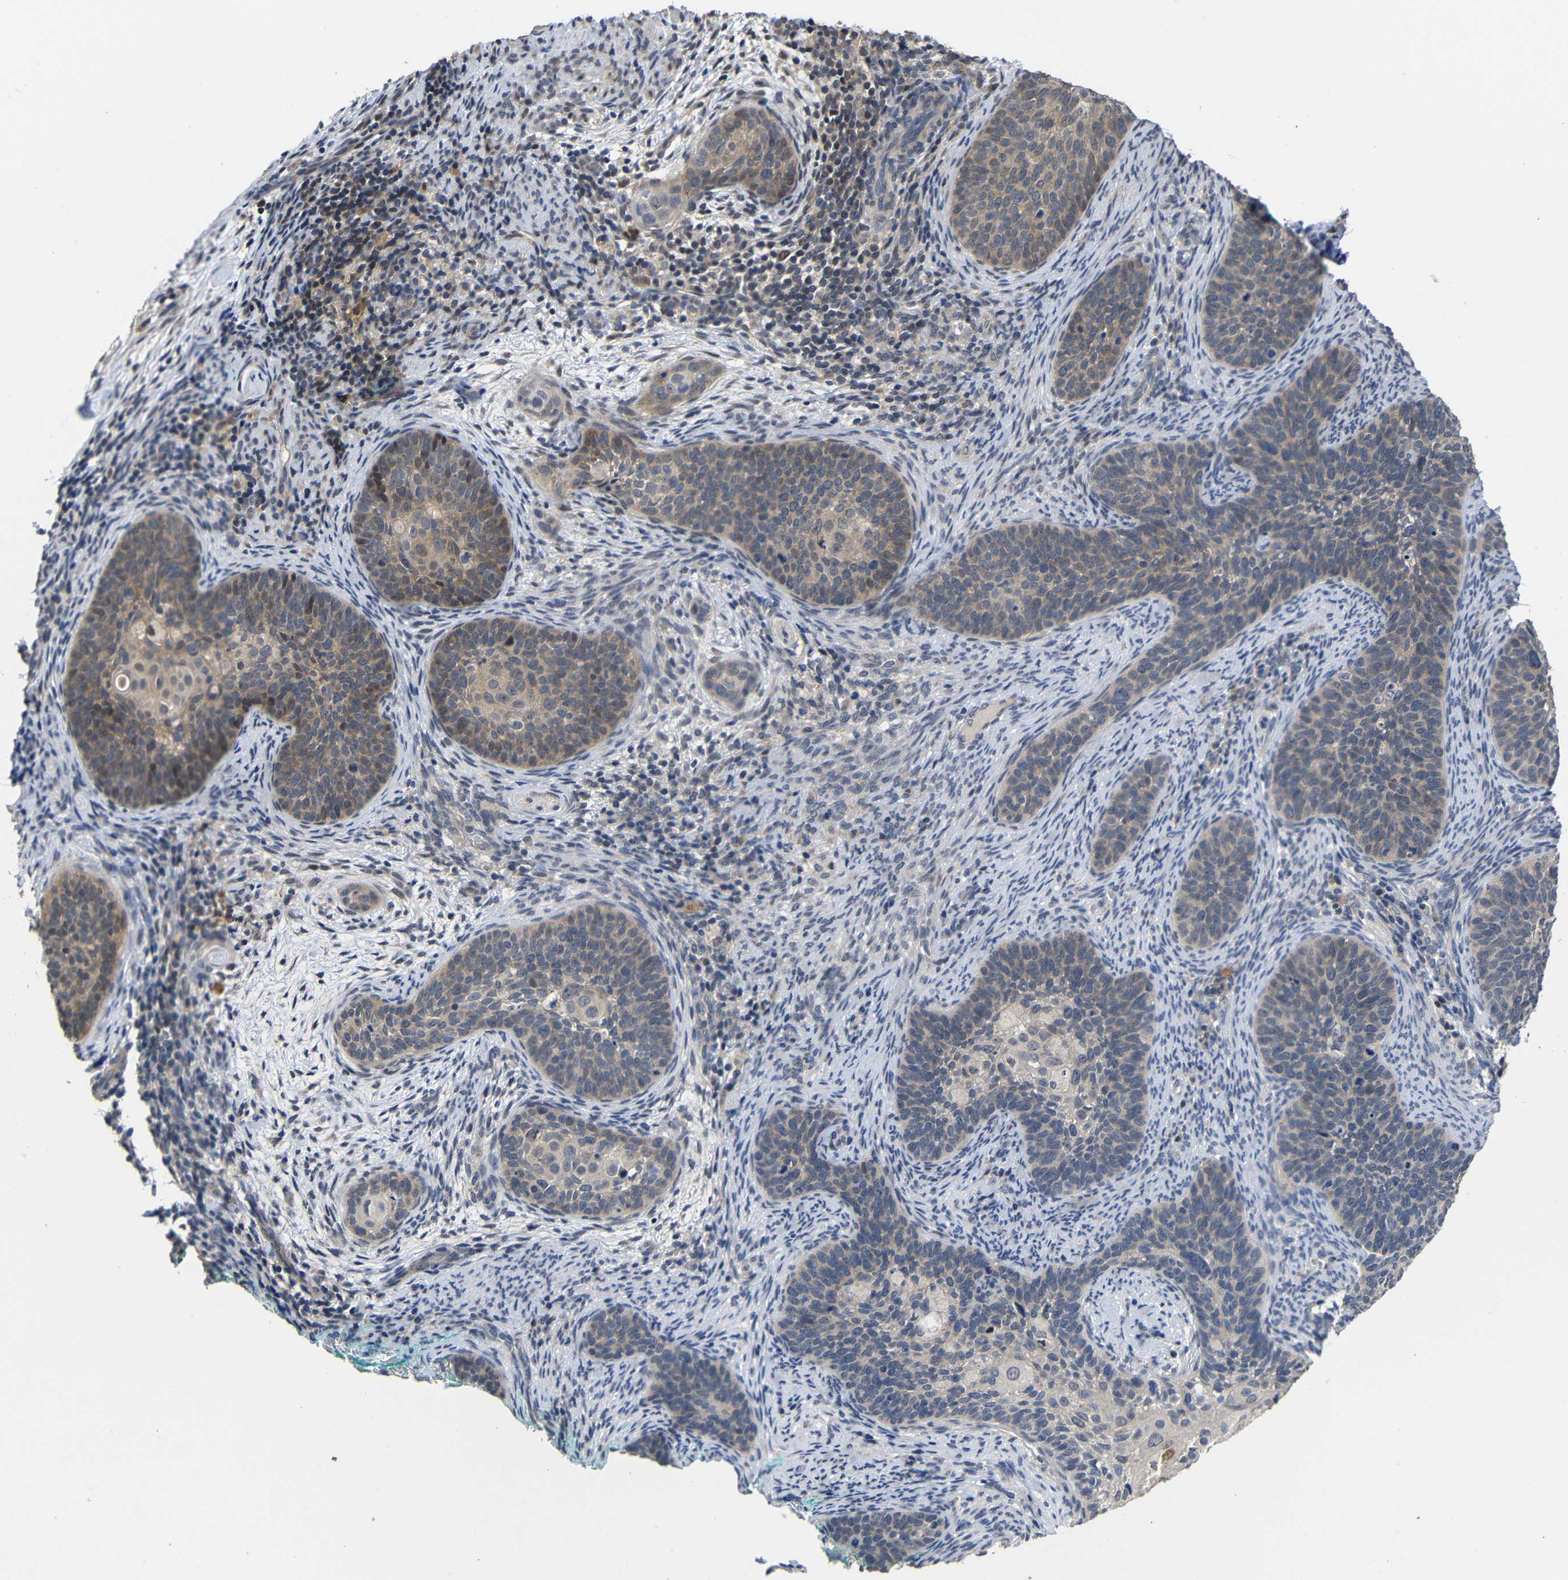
{"staining": {"intensity": "weak", "quantity": ">75%", "location": "cytoplasmic/membranous"}, "tissue": "cervical cancer", "cell_type": "Tumor cells", "image_type": "cancer", "snomed": [{"axis": "morphology", "description": "Squamous cell carcinoma, NOS"}, {"axis": "topography", "description": "Cervix"}], "caption": "Immunohistochemical staining of human squamous cell carcinoma (cervical) shows weak cytoplasmic/membranous protein staining in about >75% of tumor cells. Ihc stains the protein of interest in brown and the nuclei are stained blue.", "gene": "ATG12", "patient": {"sex": "female", "age": 33}}